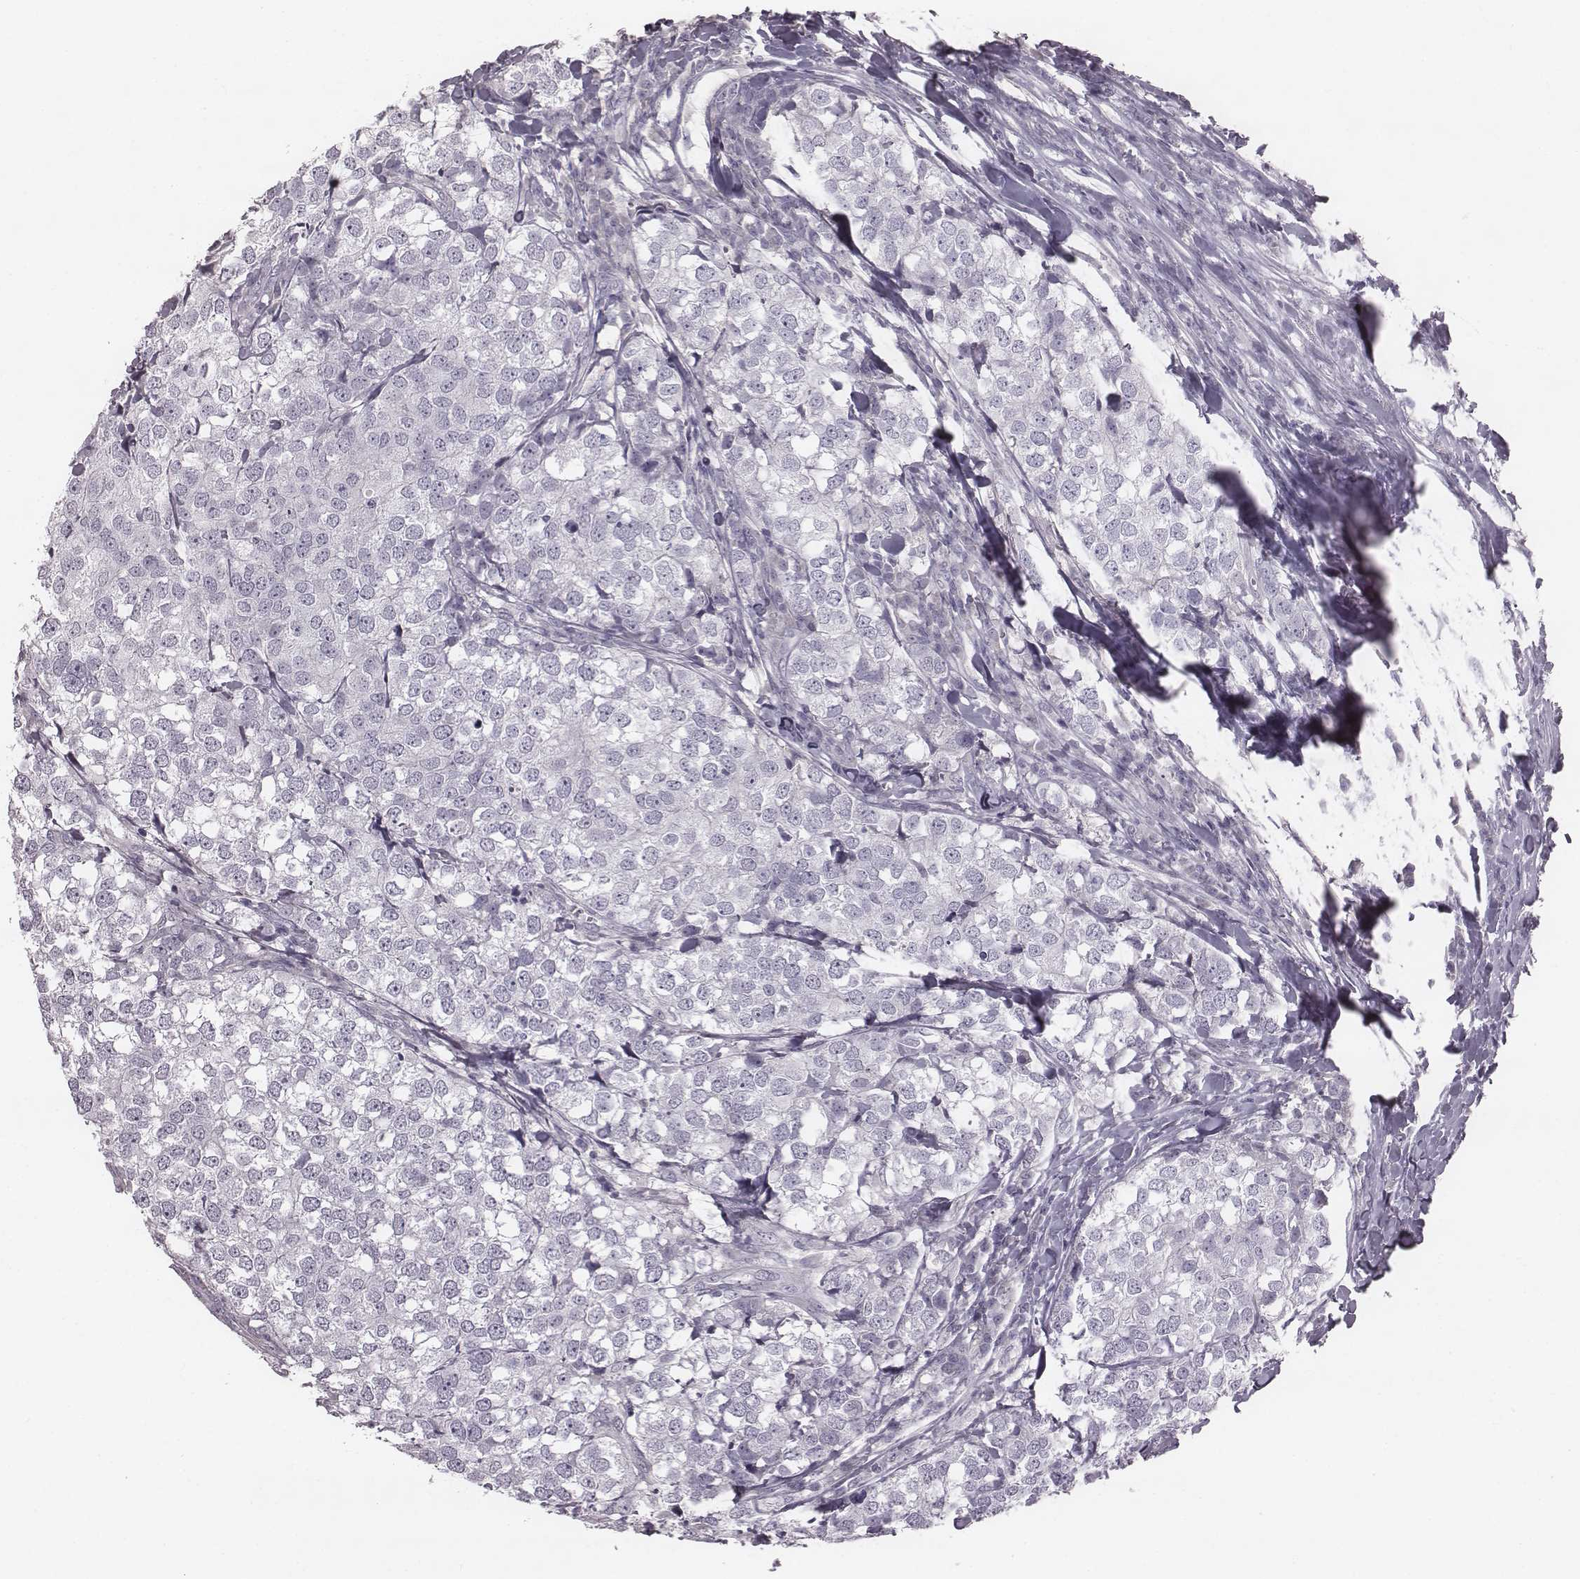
{"staining": {"intensity": "negative", "quantity": "none", "location": "none"}, "tissue": "breast cancer", "cell_type": "Tumor cells", "image_type": "cancer", "snomed": [{"axis": "morphology", "description": "Duct carcinoma"}, {"axis": "topography", "description": "Breast"}], "caption": "This is an immunohistochemistry image of human breast cancer. There is no staining in tumor cells.", "gene": "PDE8B", "patient": {"sex": "female", "age": 30}}